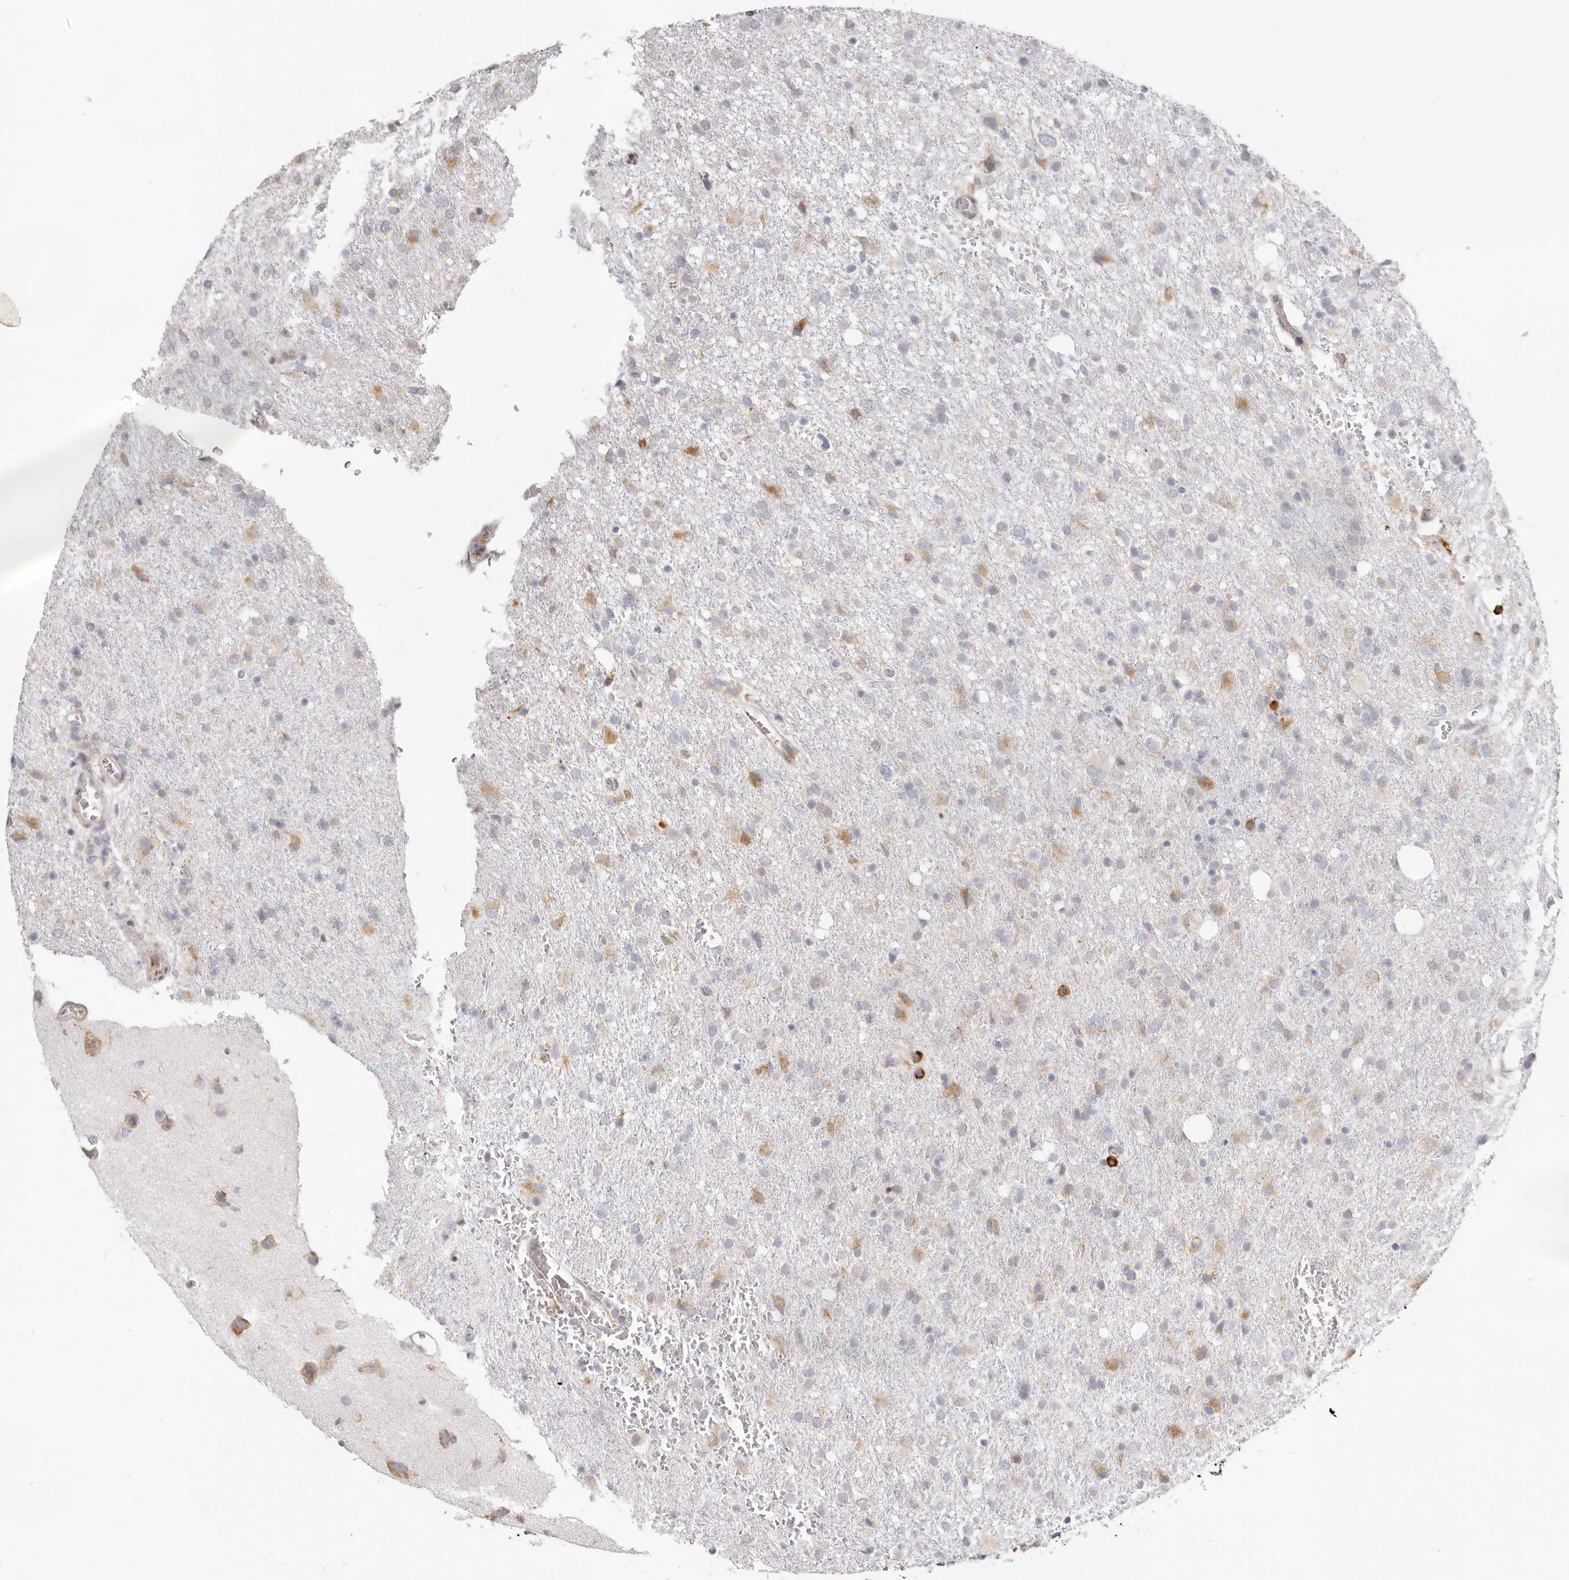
{"staining": {"intensity": "negative", "quantity": "none", "location": "none"}, "tissue": "glioma", "cell_type": "Tumor cells", "image_type": "cancer", "snomed": [{"axis": "morphology", "description": "Glioma, malignant, High grade"}, {"axis": "topography", "description": "Brain"}], "caption": "Human glioma stained for a protein using IHC exhibits no expression in tumor cells.", "gene": "IL32", "patient": {"sex": "female", "age": 57}}